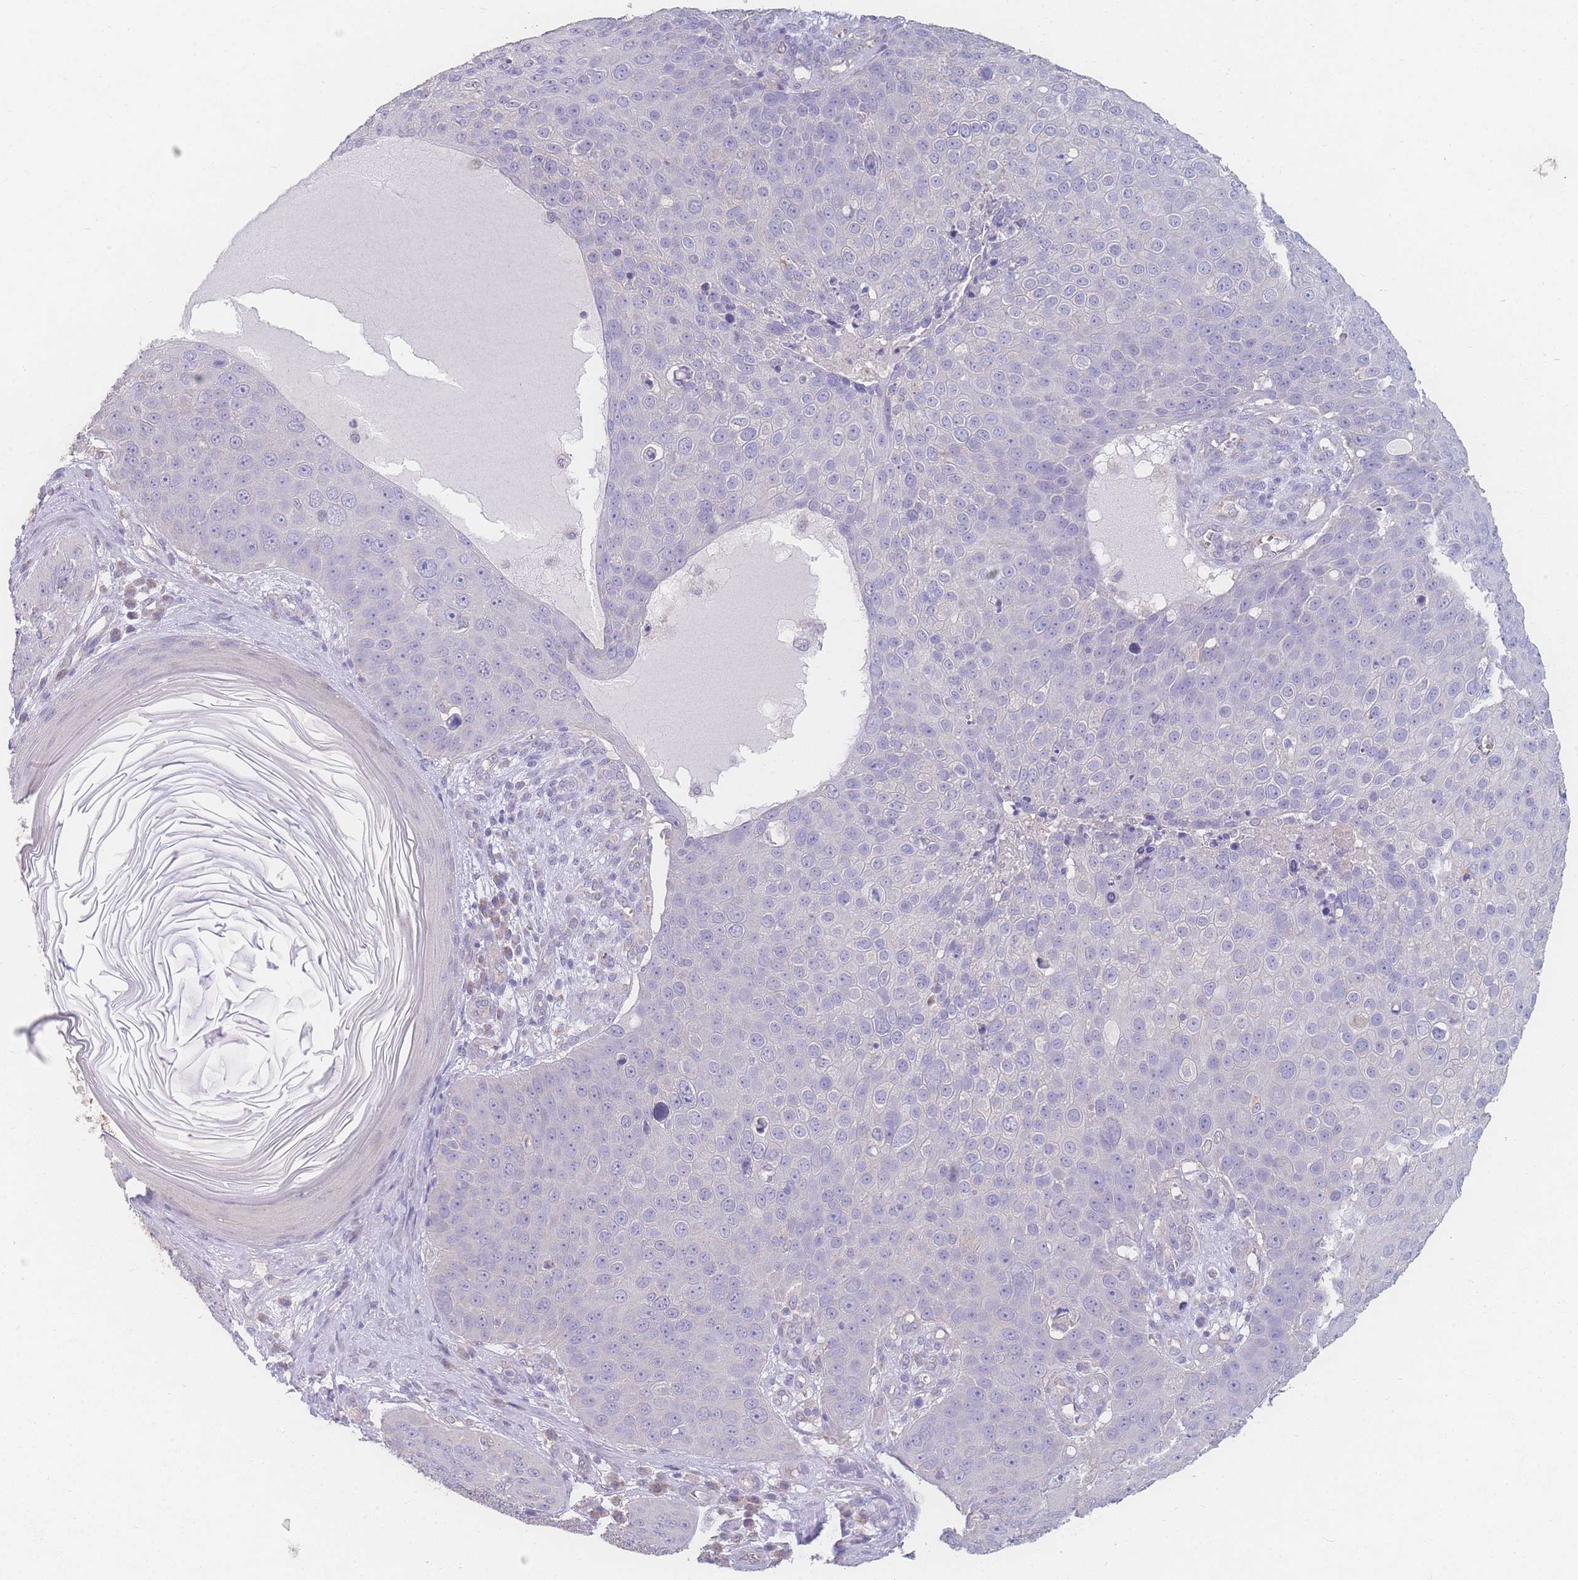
{"staining": {"intensity": "negative", "quantity": "none", "location": "none"}, "tissue": "skin cancer", "cell_type": "Tumor cells", "image_type": "cancer", "snomed": [{"axis": "morphology", "description": "Squamous cell carcinoma, NOS"}, {"axis": "topography", "description": "Skin"}], "caption": "Skin squamous cell carcinoma was stained to show a protein in brown. There is no significant staining in tumor cells.", "gene": "GIPR", "patient": {"sex": "male", "age": 71}}